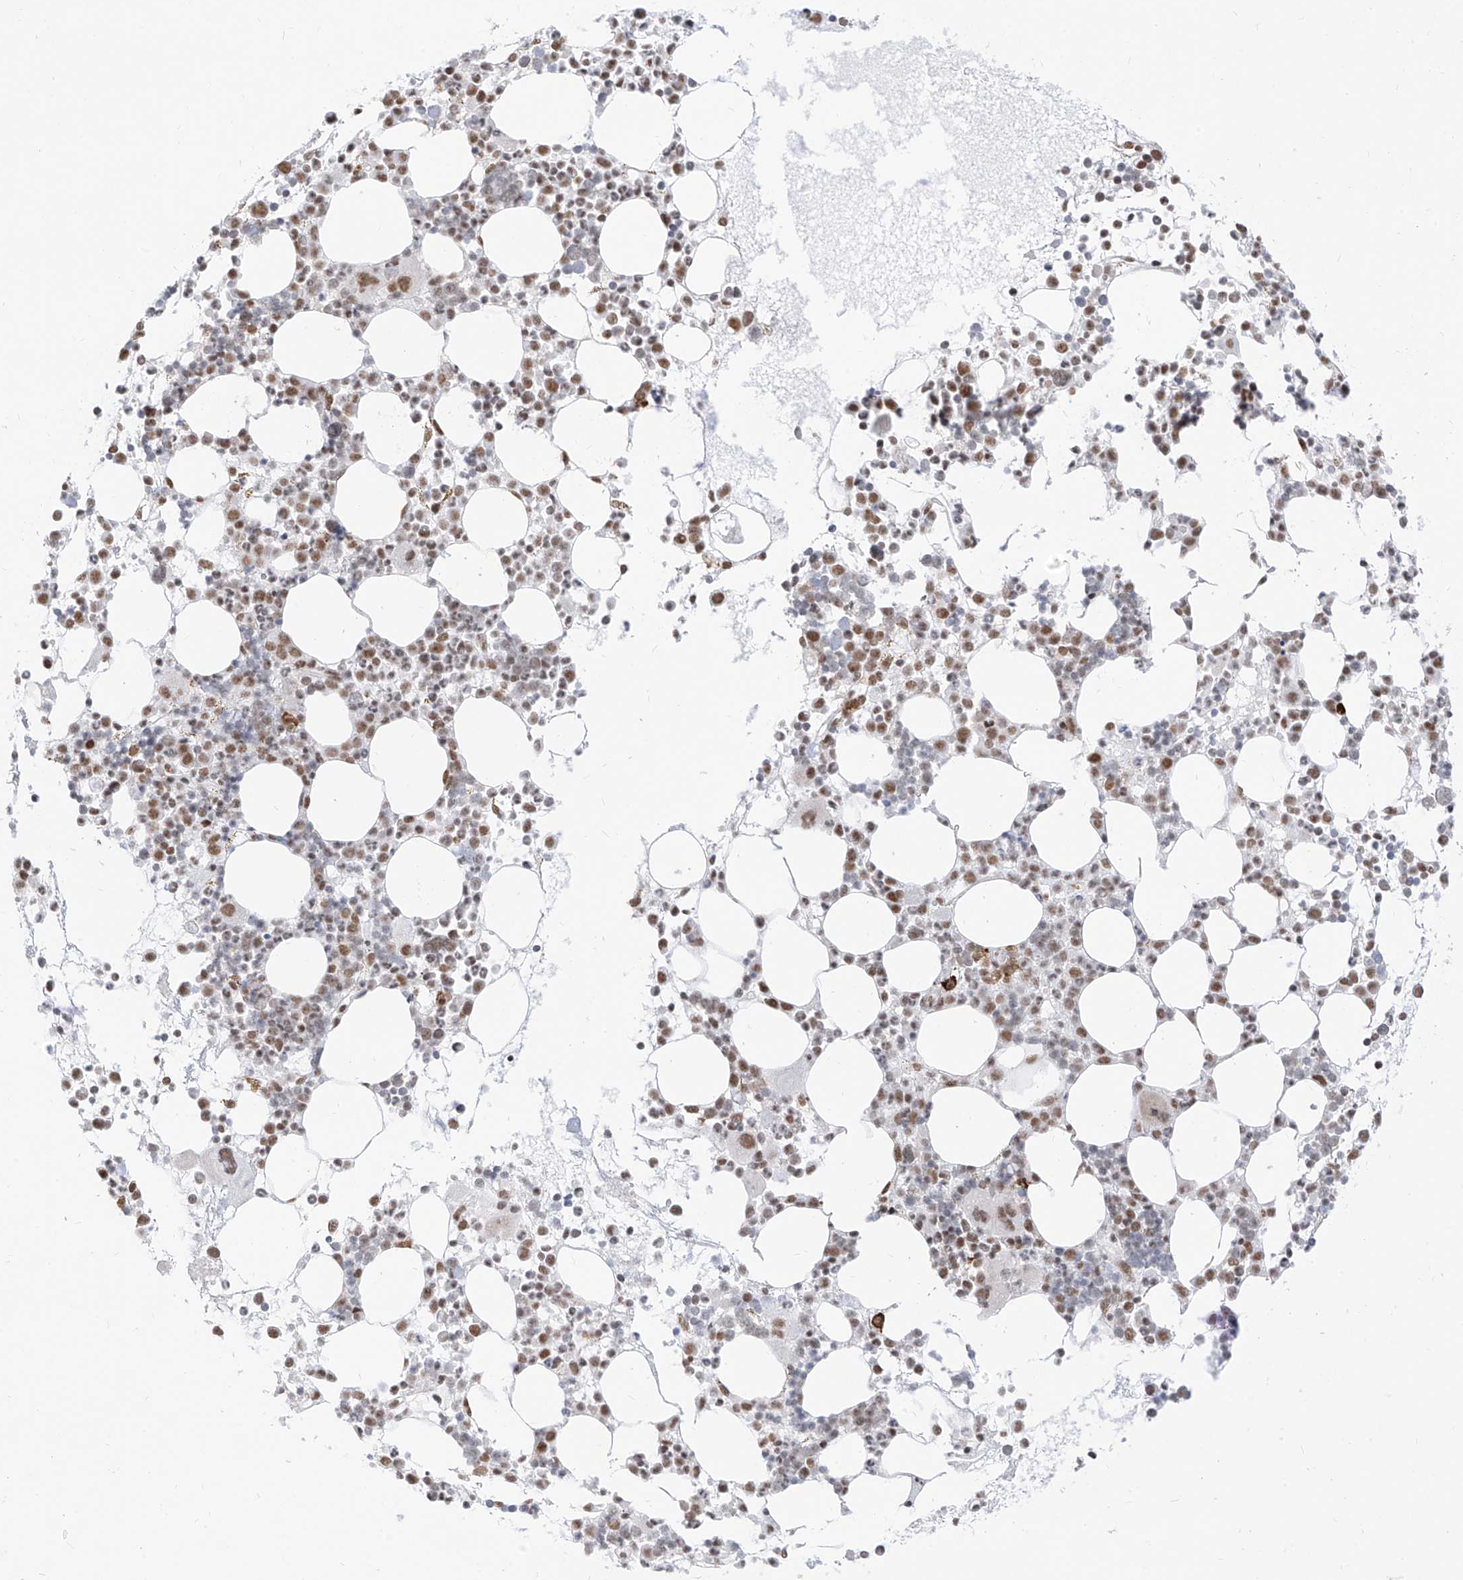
{"staining": {"intensity": "moderate", "quantity": "25%-75%", "location": "nuclear"}, "tissue": "bone marrow", "cell_type": "Hematopoietic cells", "image_type": "normal", "snomed": [{"axis": "morphology", "description": "Normal tissue, NOS"}, {"axis": "topography", "description": "Bone marrow"}], "caption": "Protein analysis of normal bone marrow shows moderate nuclear staining in approximately 25%-75% of hematopoietic cells.", "gene": "SUPT5H", "patient": {"sex": "female", "age": 62}}